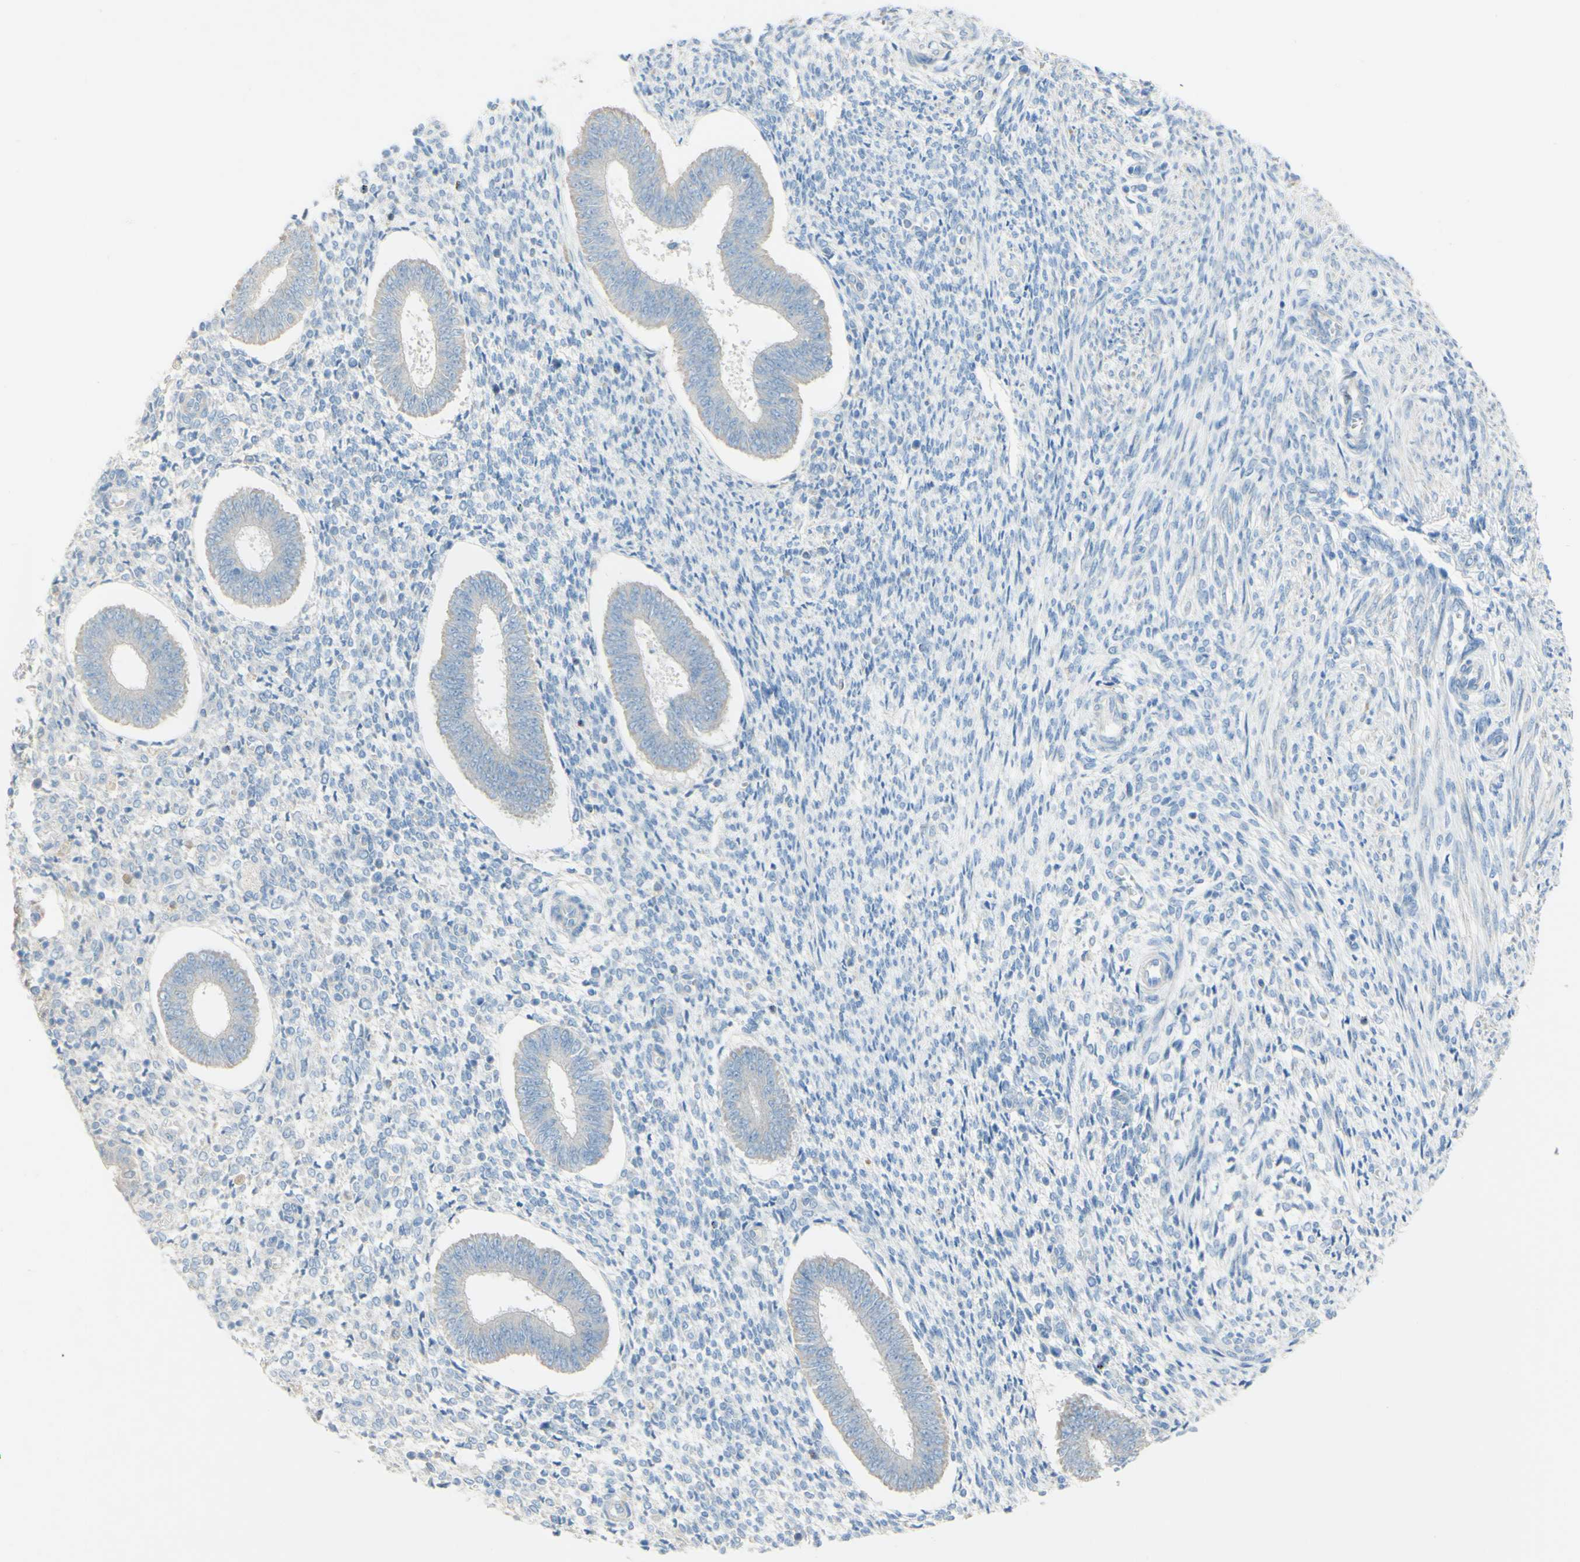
{"staining": {"intensity": "negative", "quantity": "none", "location": "none"}, "tissue": "endometrium", "cell_type": "Cells in endometrial stroma", "image_type": "normal", "snomed": [{"axis": "morphology", "description": "Normal tissue, NOS"}, {"axis": "topography", "description": "Endometrium"}], "caption": "Image shows no protein positivity in cells in endometrial stroma of unremarkable endometrium.", "gene": "ACADL", "patient": {"sex": "female", "age": 35}}